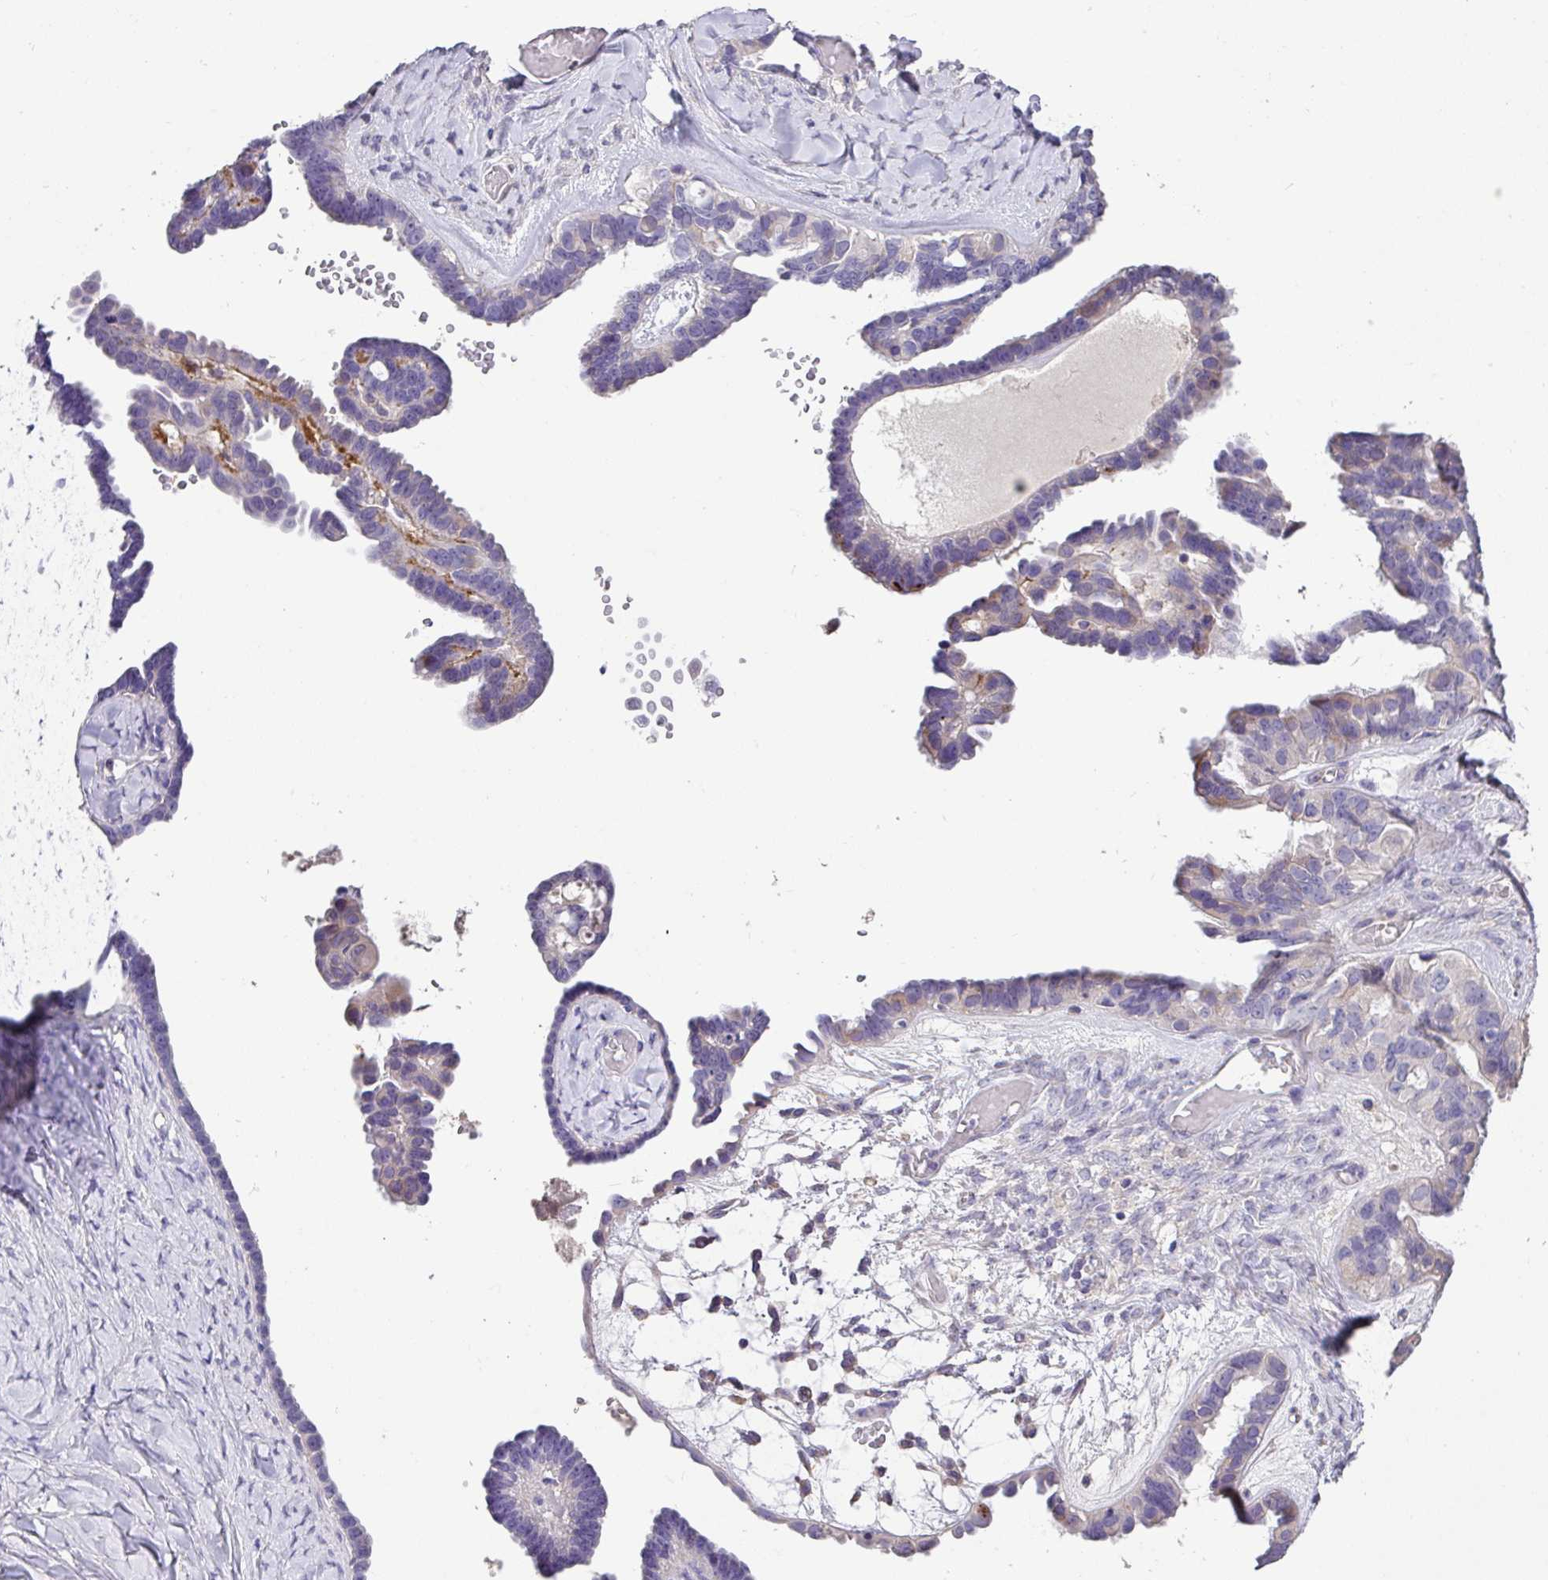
{"staining": {"intensity": "negative", "quantity": "none", "location": "none"}, "tissue": "ovarian cancer", "cell_type": "Tumor cells", "image_type": "cancer", "snomed": [{"axis": "morphology", "description": "Cystadenocarcinoma, serous, NOS"}, {"axis": "topography", "description": "Ovary"}], "caption": "The photomicrograph displays no significant expression in tumor cells of ovarian cancer.", "gene": "ZG16", "patient": {"sex": "female", "age": 69}}